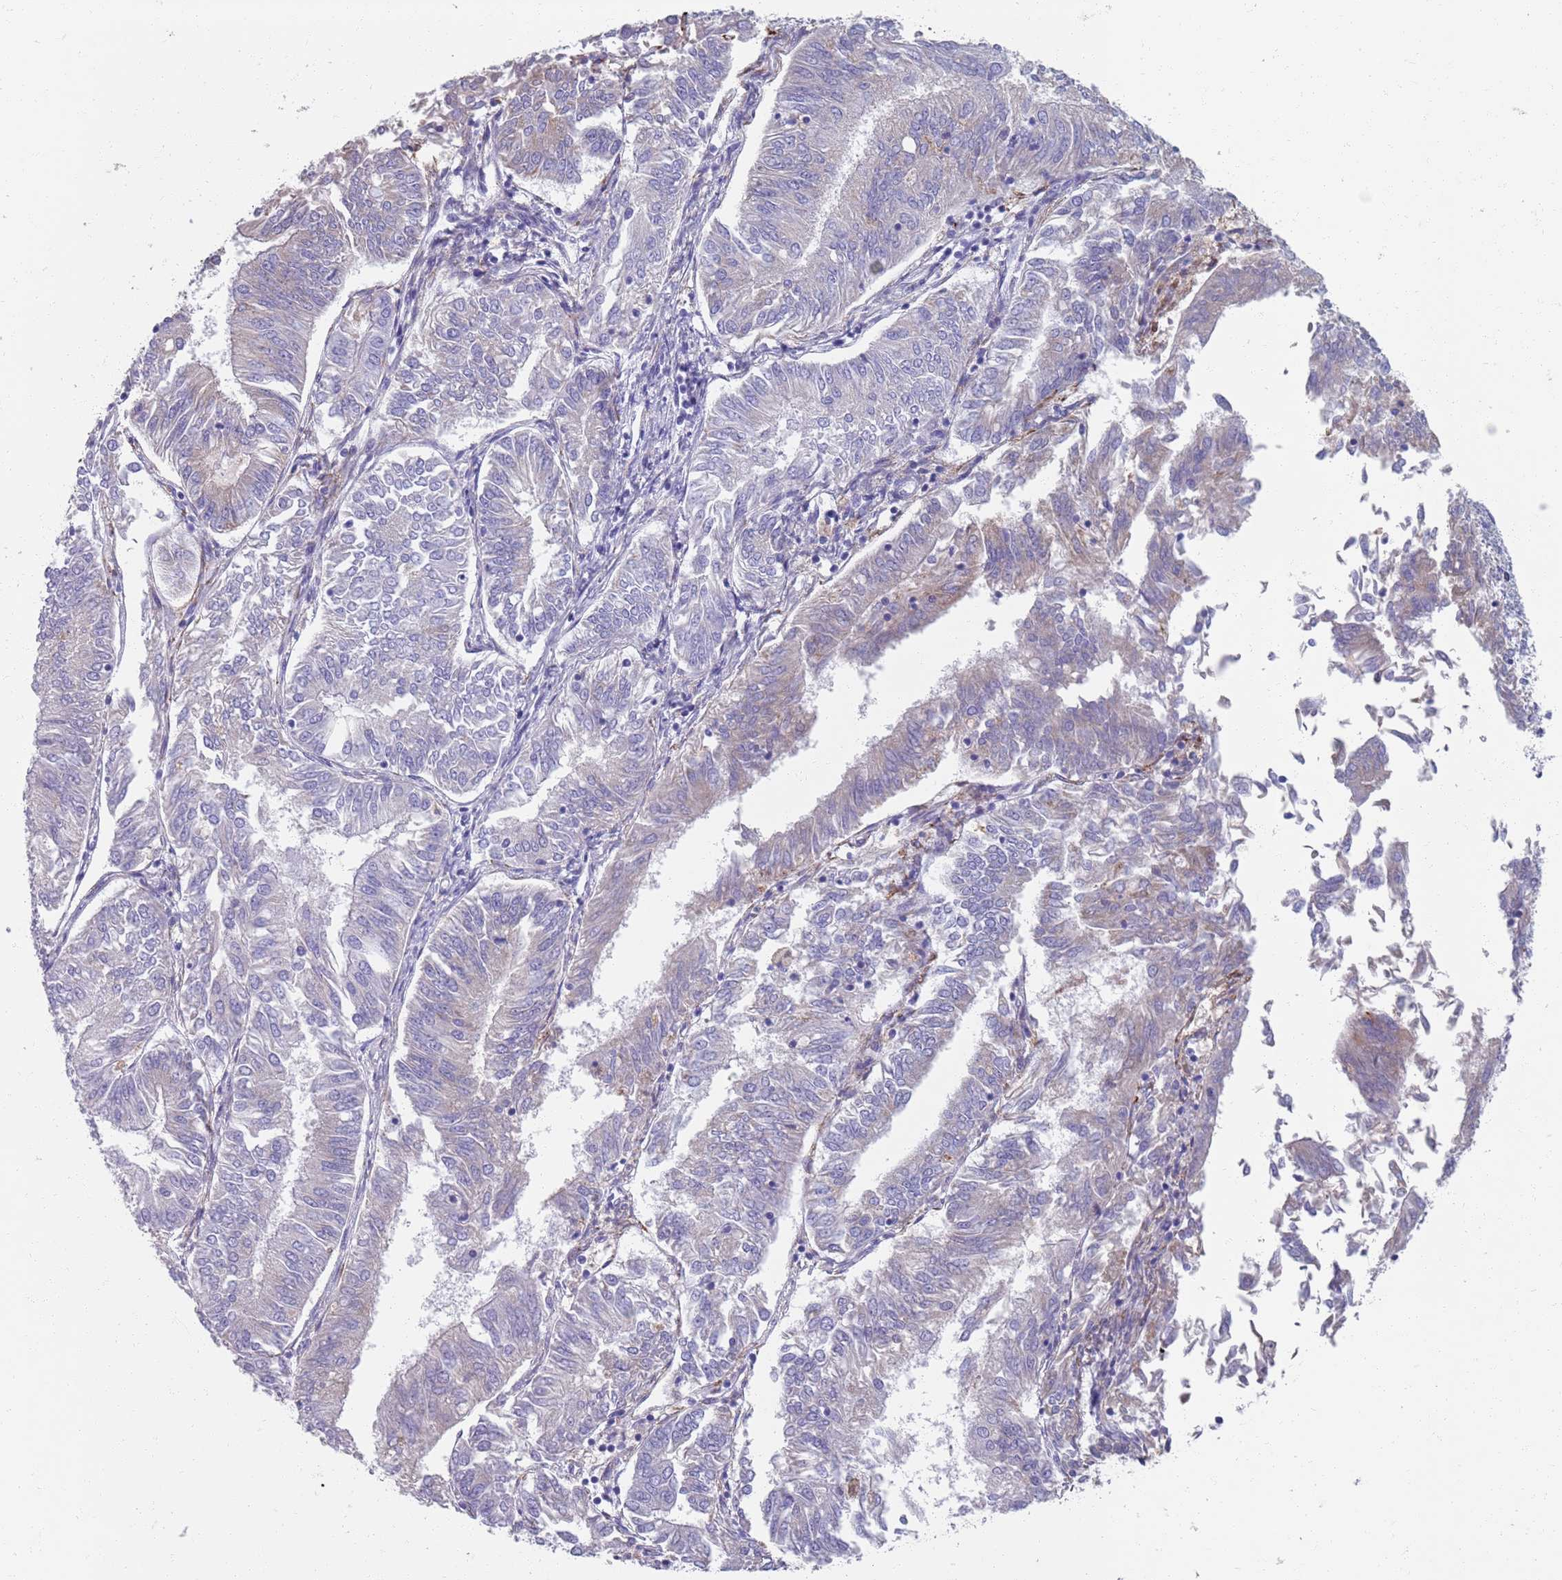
{"staining": {"intensity": "weak", "quantity": "<25%", "location": "cytoplasmic/membranous"}, "tissue": "endometrial cancer", "cell_type": "Tumor cells", "image_type": "cancer", "snomed": [{"axis": "morphology", "description": "Adenocarcinoma, NOS"}, {"axis": "topography", "description": "Endometrium"}], "caption": "This micrograph is of endometrial adenocarcinoma stained with IHC to label a protein in brown with the nuclei are counter-stained blue. There is no staining in tumor cells.", "gene": "PLOD1", "patient": {"sex": "female", "age": 58}}